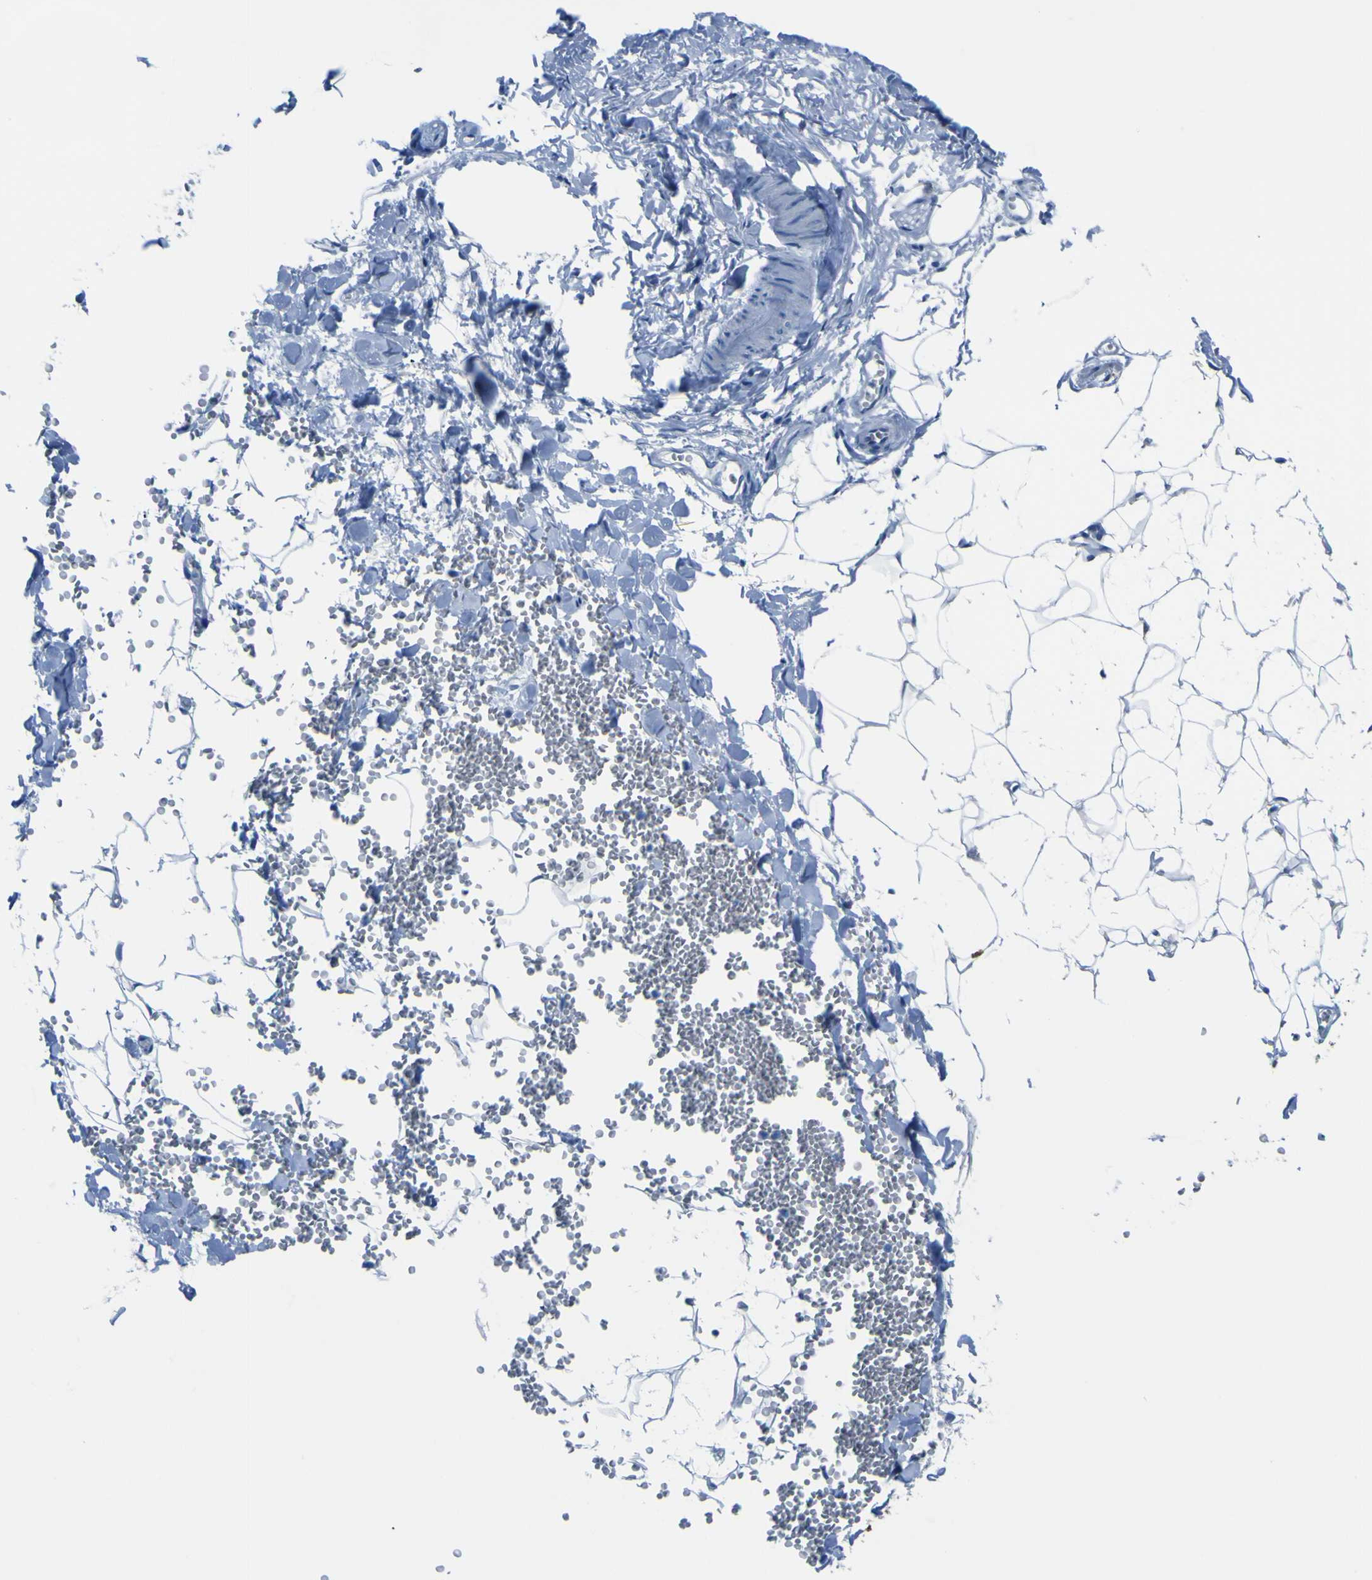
{"staining": {"intensity": "negative", "quantity": "none", "location": "none"}, "tissue": "adipose tissue", "cell_type": "Adipocytes", "image_type": "normal", "snomed": [{"axis": "morphology", "description": "Normal tissue, NOS"}, {"axis": "topography", "description": "Adipose tissue"}, {"axis": "topography", "description": "Peripheral nerve tissue"}], "caption": "Adipocytes show no significant staining in unremarkable adipose tissue. (DAB immunohistochemistry (IHC), high magnification).", "gene": "PHKG1", "patient": {"sex": "male", "age": 52}}